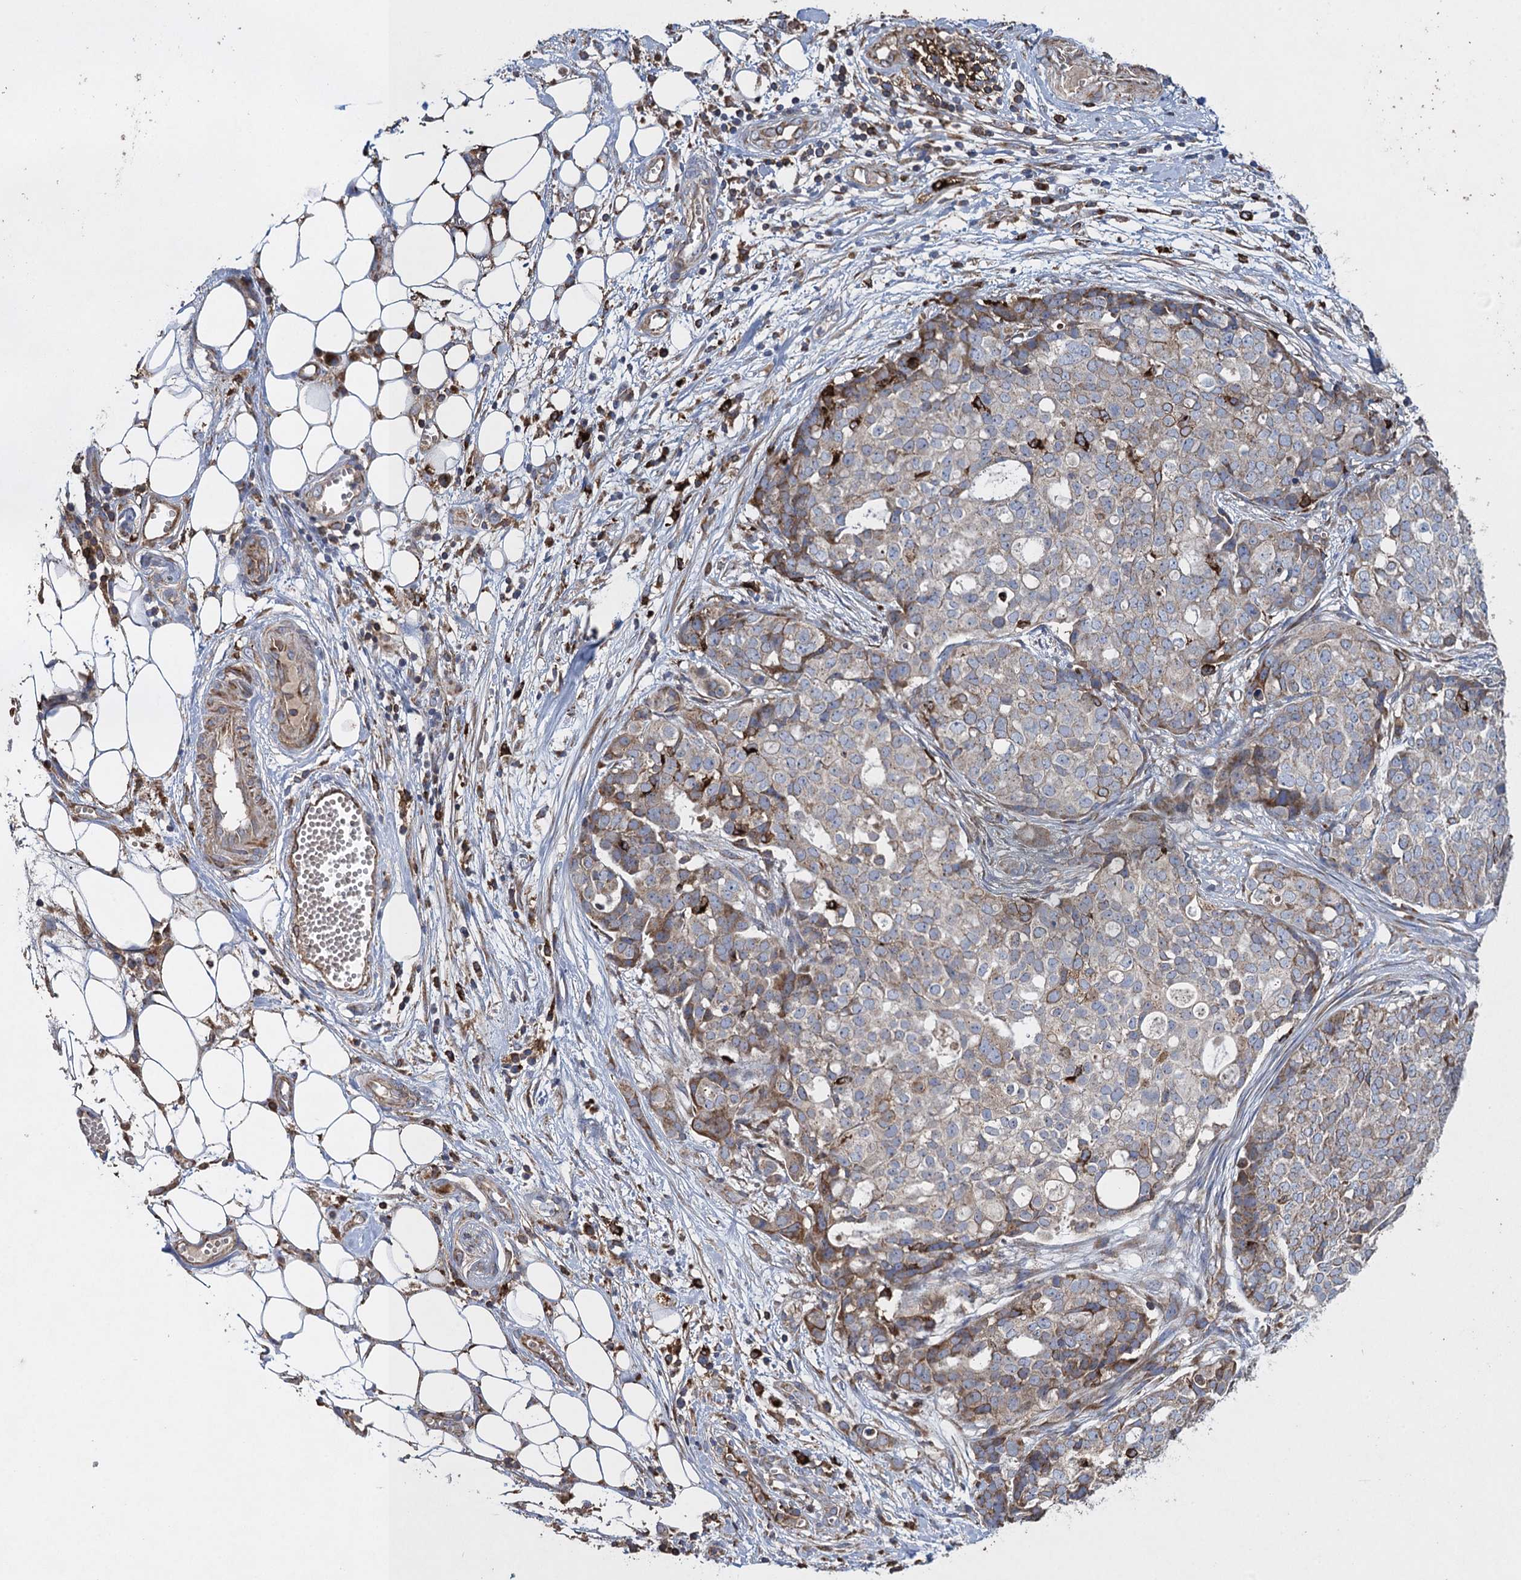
{"staining": {"intensity": "weak", "quantity": "<25%", "location": "cytoplasmic/membranous"}, "tissue": "ovarian cancer", "cell_type": "Tumor cells", "image_type": "cancer", "snomed": [{"axis": "morphology", "description": "Cystadenocarcinoma, serous, NOS"}, {"axis": "topography", "description": "Soft tissue"}, {"axis": "topography", "description": "Ovary"}], "caption": "Immunohistochemical staining of human ovarian cancer (serous cystadenocarcinoma) displays no significant positivity in tumor cells. (DAB (3,3'-diaminobenzidine) immunohistochemistry (IHC) visualized using brightfield microscopy, high magnification).", "gene": "TXNDC11", "patient": {"sex": "female", "age": 57}}